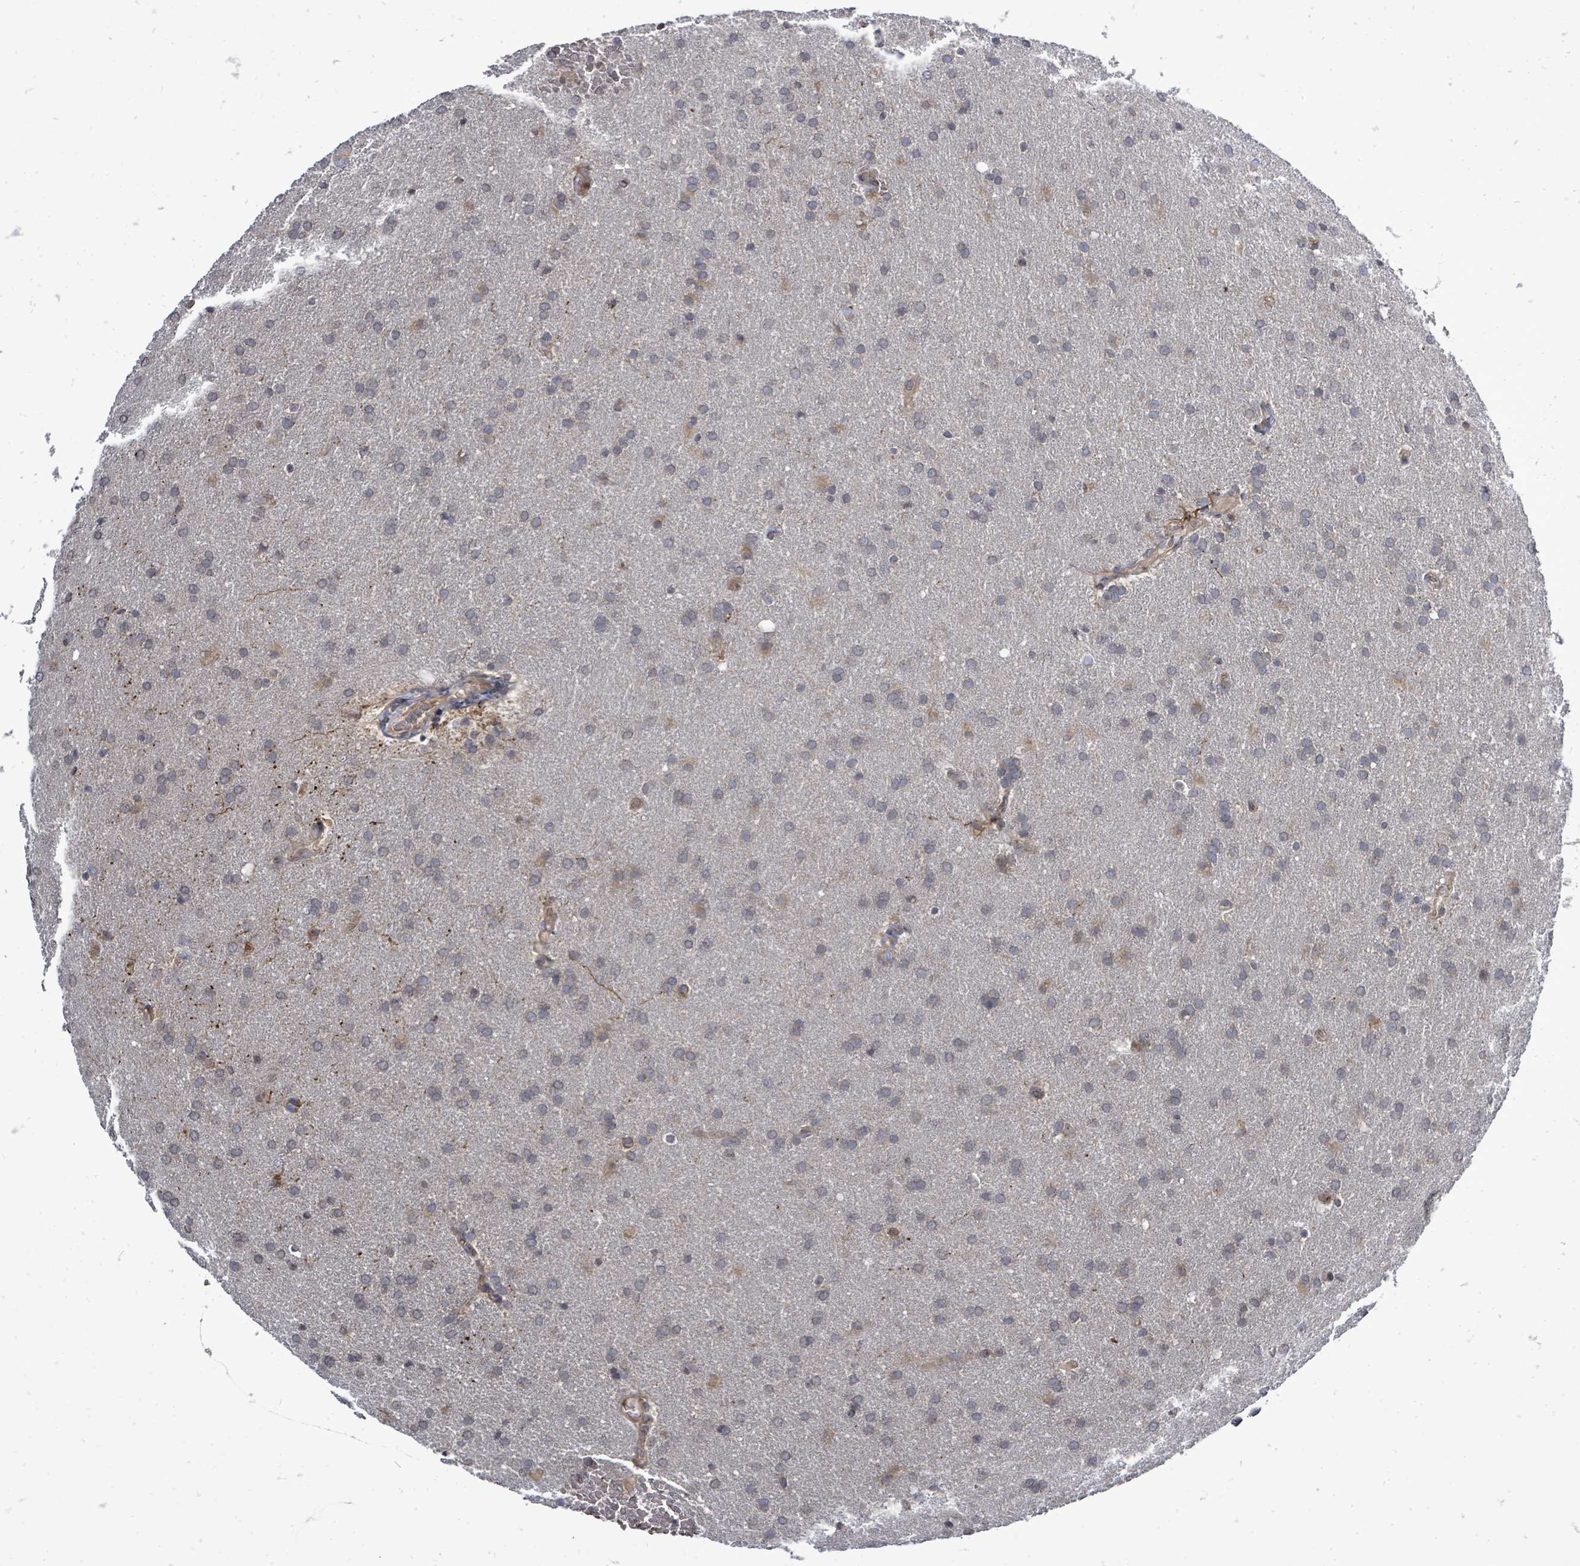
{"staining": {"intensity": "weak", "quantity": "<25%", "location": "cytoplasmic/membranous"}, "tissue": "glioma", "cell_type": "Tumor cells", "image_type": "cancer", "snomed": [{"axis": "morphology", "description": "Glioma, malignant, Low grade"}, {"axis": "topography", "description": "Brain"}], "caption": "Tumor cells are negative for brown protein staining in low-grade glioma (malignant). (IHC, brightfield microscopy, high magnification).", "gene": "RALGAPB", "patient": {"sex": "female", "age": 32}}